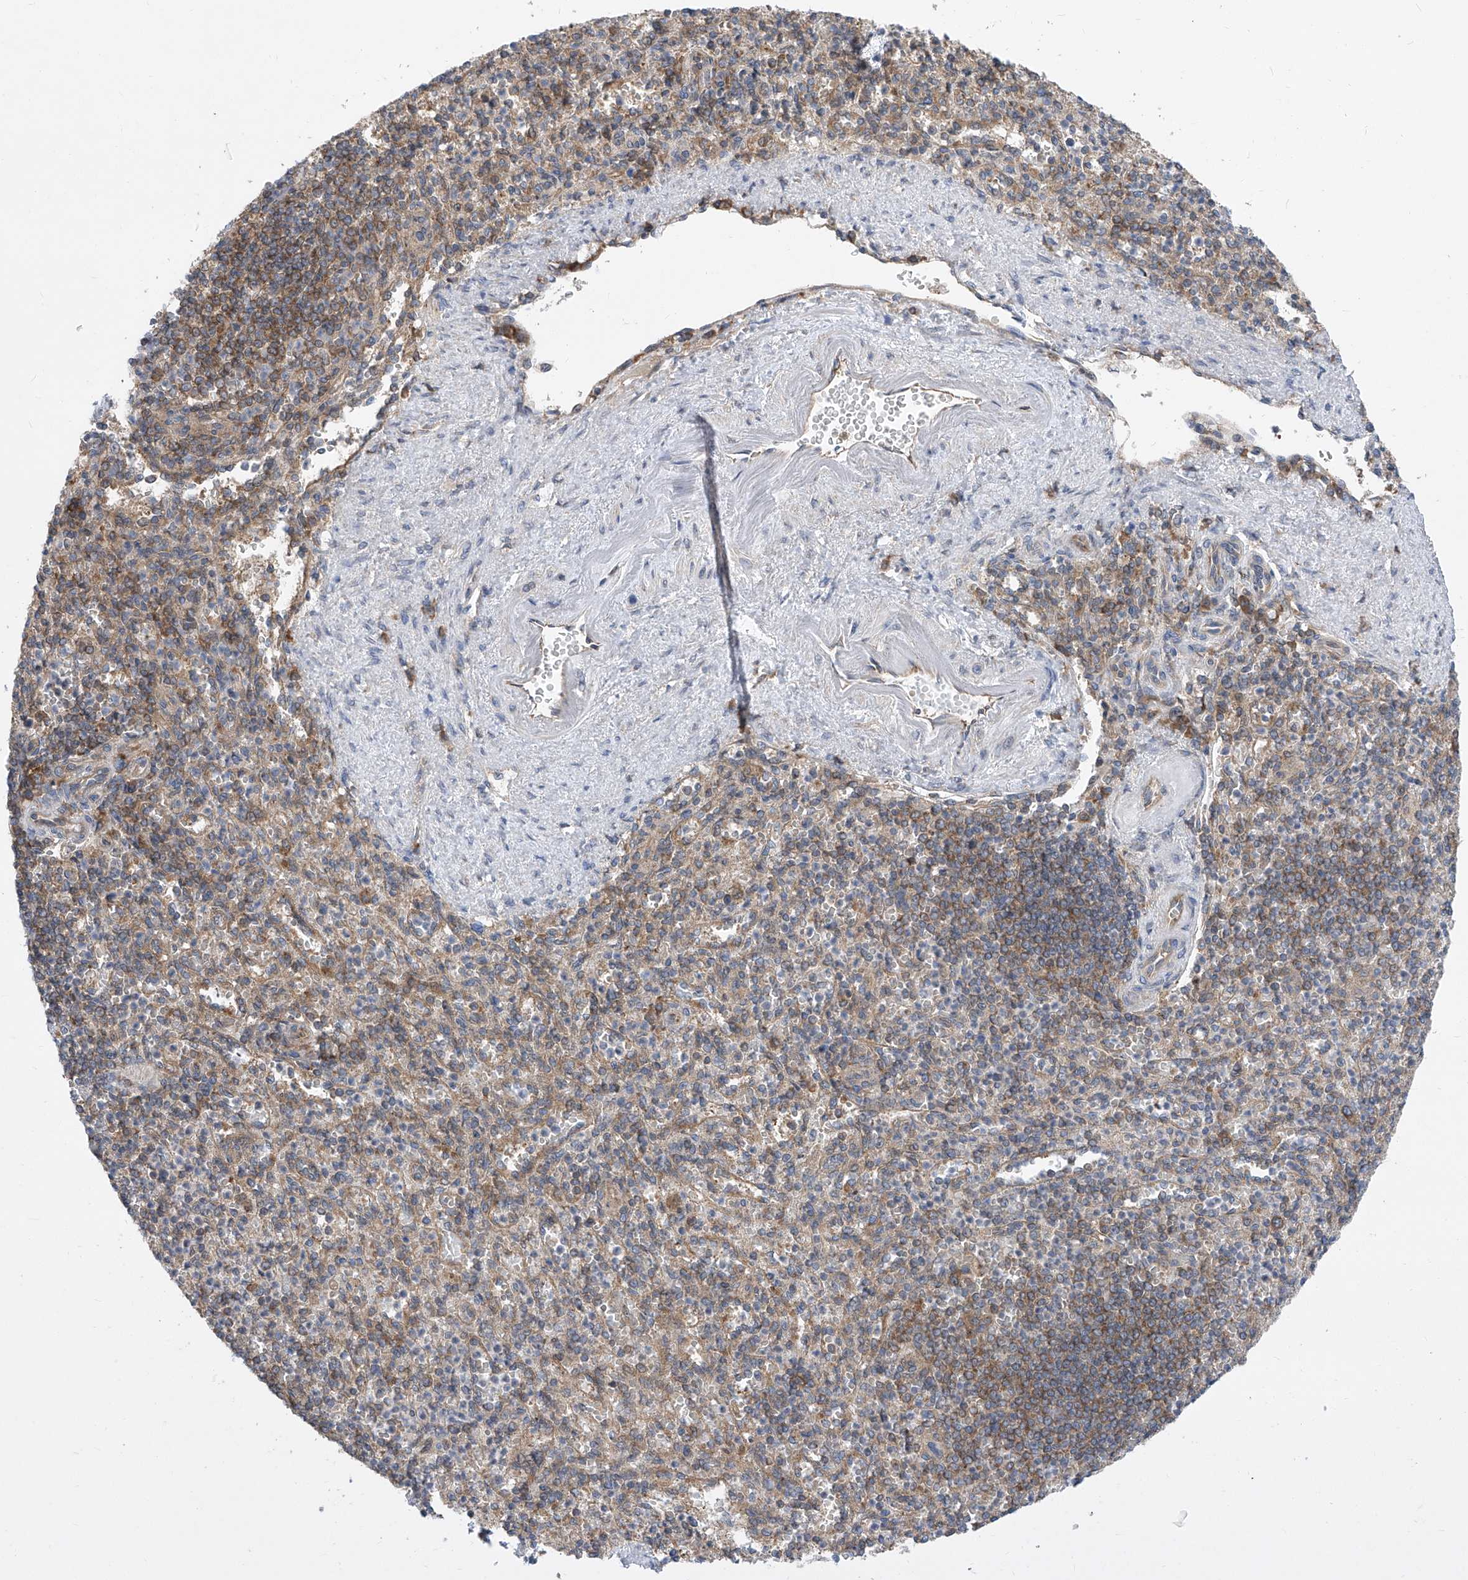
{"staining": {"intensity": "weak", "quantity": "25%-75%", "location": "cytoplasmic/membranous"}, "tissue": "spleen", "cell_type": "Cells in red pulp", "image_type": "normal", "snomed": [{"axis": "morphology", "description": "Normal tissue, NOS"}, {"axis": "topography", "description": "Spleen"}], "caption": "Immunohistochemistry (DAB (3,3'-diaminobenzidine)) staining of benign human spleen reveals weak cytoplasmic/membranous protein positivity in about 25%-75% of cells in red pulp.", "gene": "EIF3M", "patient": {"sex": "female", "age": 74}}